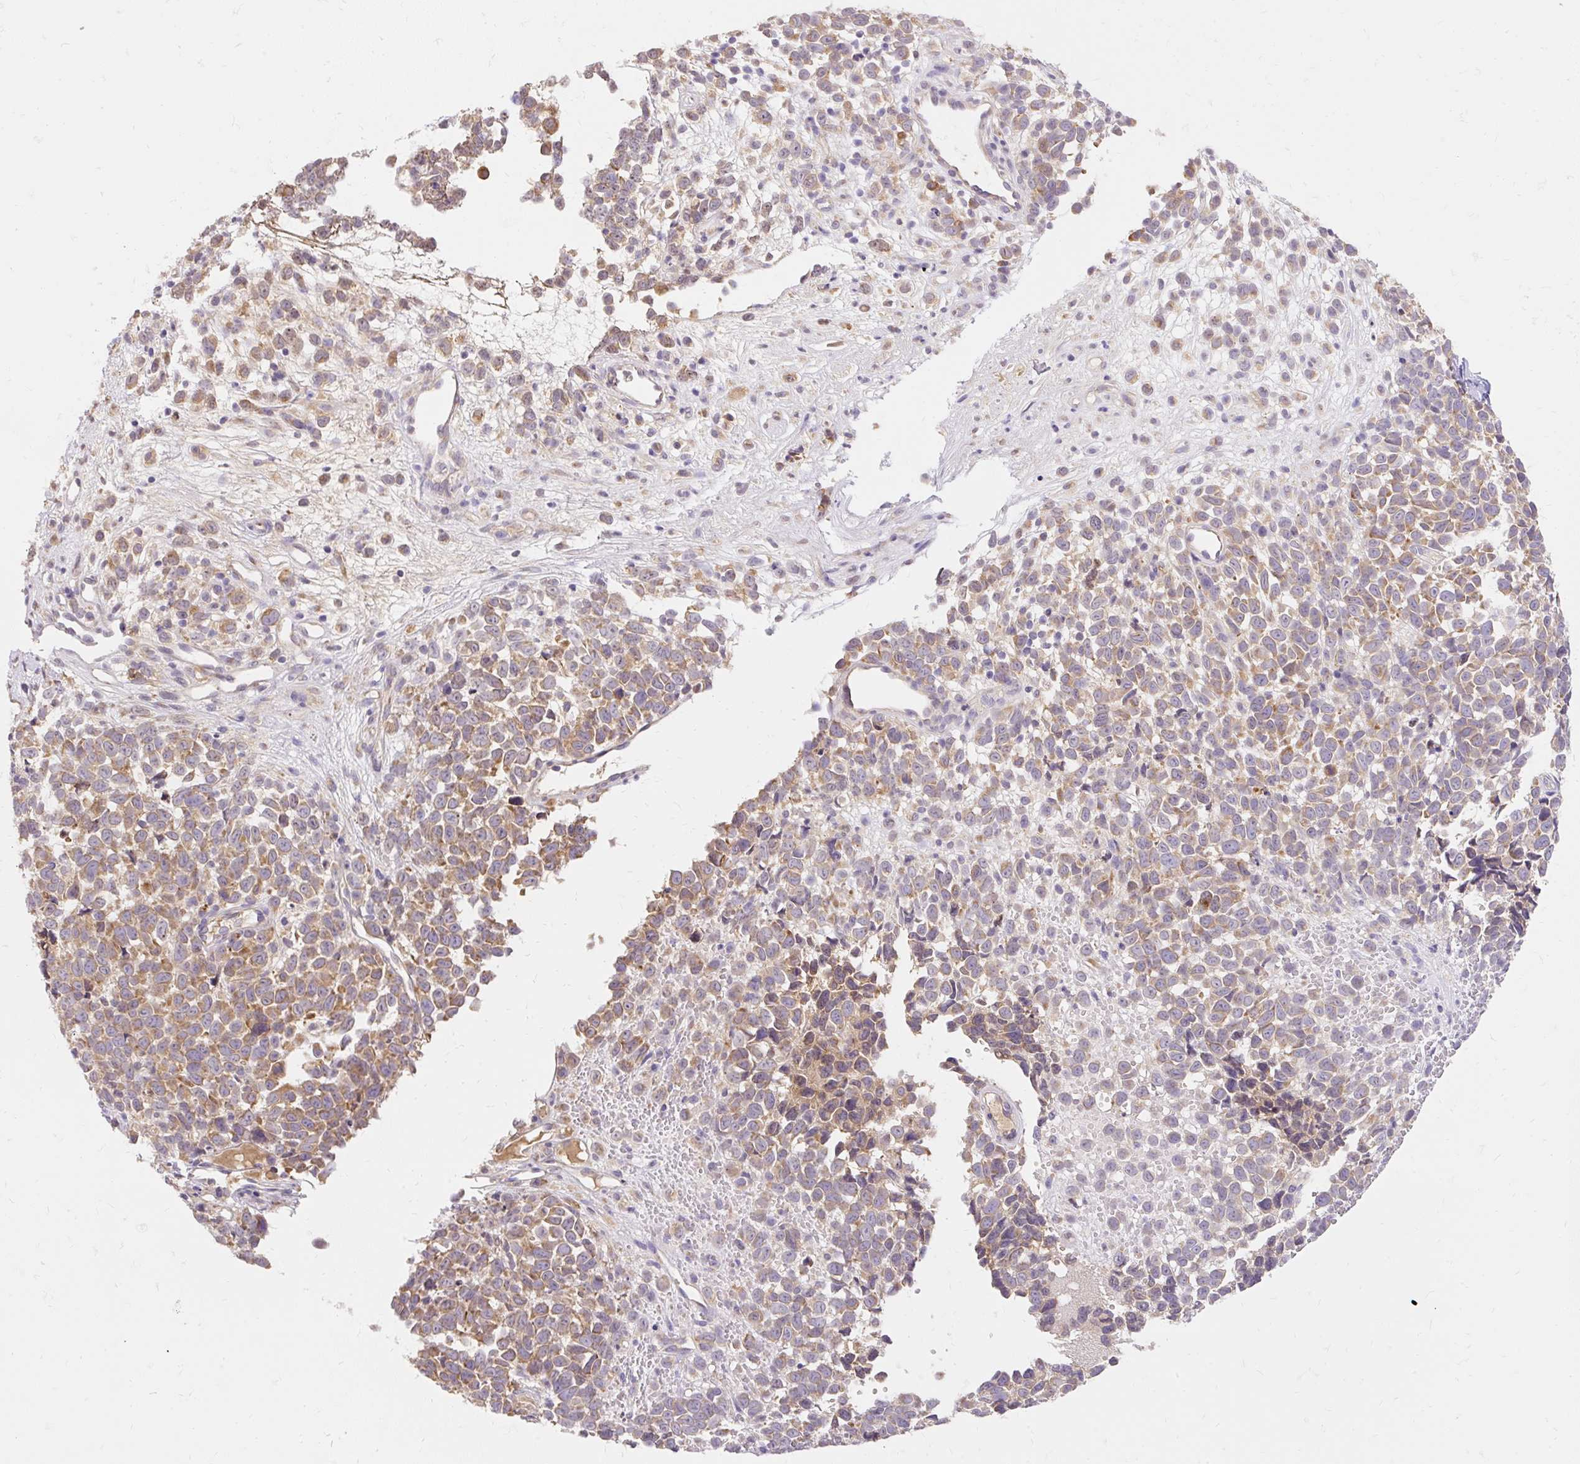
{"staining": {"intensity": "moderate", "quantity": ">75%", "location": "cytoplasmic/membranous"}, "tissue": "melanoma", "cell_type": "Tumor cells", "image_type": "cancer", "snomed": [{"axis": "morphology", "description": "Malignant melanoma, NOS"}, {"axis": "topography", "description": "Nose, NOS"}], "caption": "An image showing moderate cytoplasmic/membranous staining in approximately >75% of tumor cells in malignant melanoma, as visualized by brown immunohistochemical staining.", "gene": "SEC63", "patient": {"sex": "female", "age": 48}}